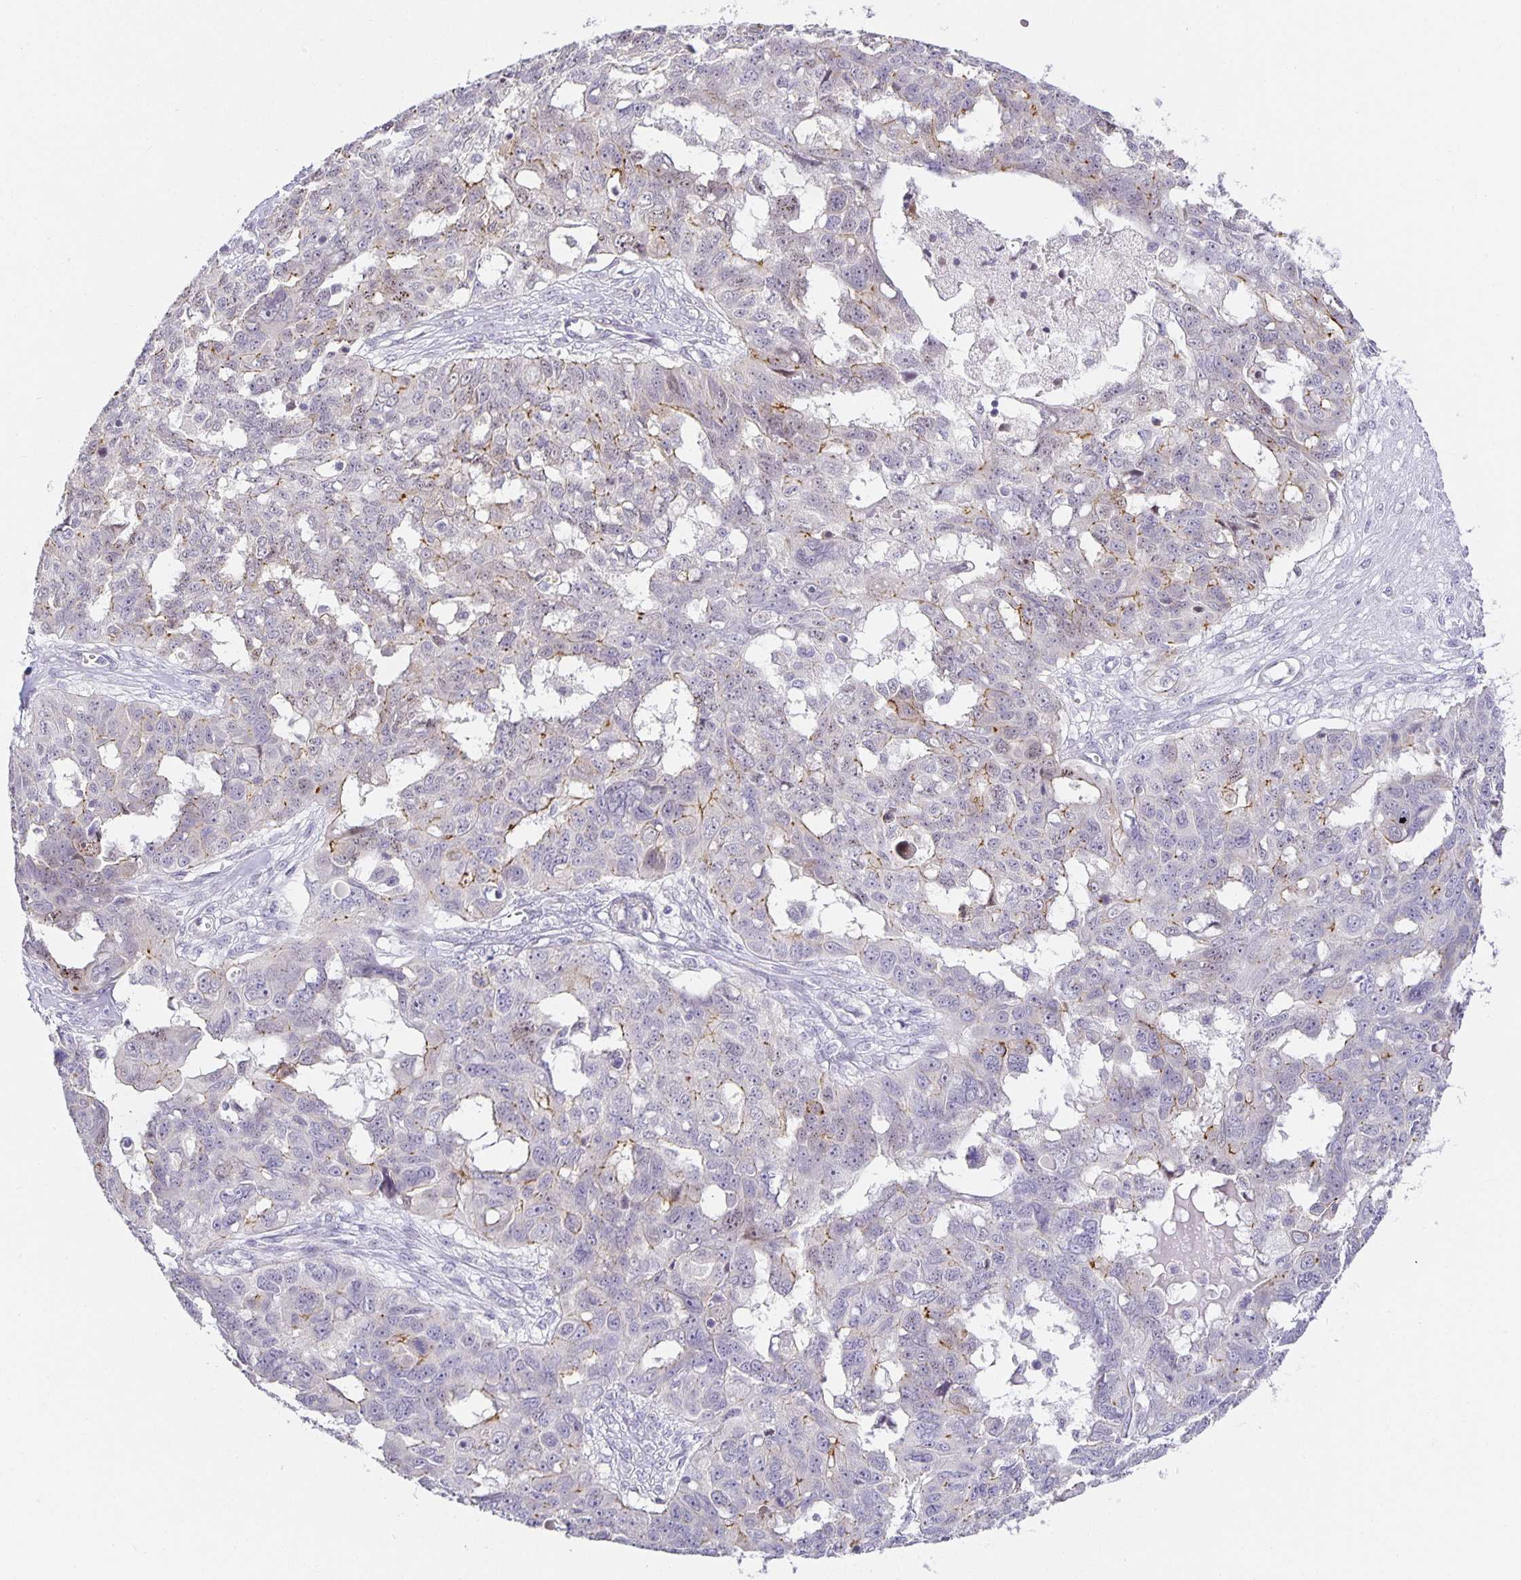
{"staining": {"intensity": "weak", "quantity": "<25%", "location": "cytoplasmic/membranous"}, "tissue": "ovarian cancer", "cell_type": "Tumor cells", "image_type": "cancer", "snomed": [{"axis": "morphology", "description": "Carcinoma, endometroid"}, {"axis": "topography", "description": "Ovary"}], "caption": "Tumor cells show no significant protein staining in ovarian cancer (endometroid carcinoma). The staining is performed using DAB brown chromogen with nuclei counter-stained in using hematoxylin.", "gene": "TJP3", "patient": {"sex": "female", "age": 70}}